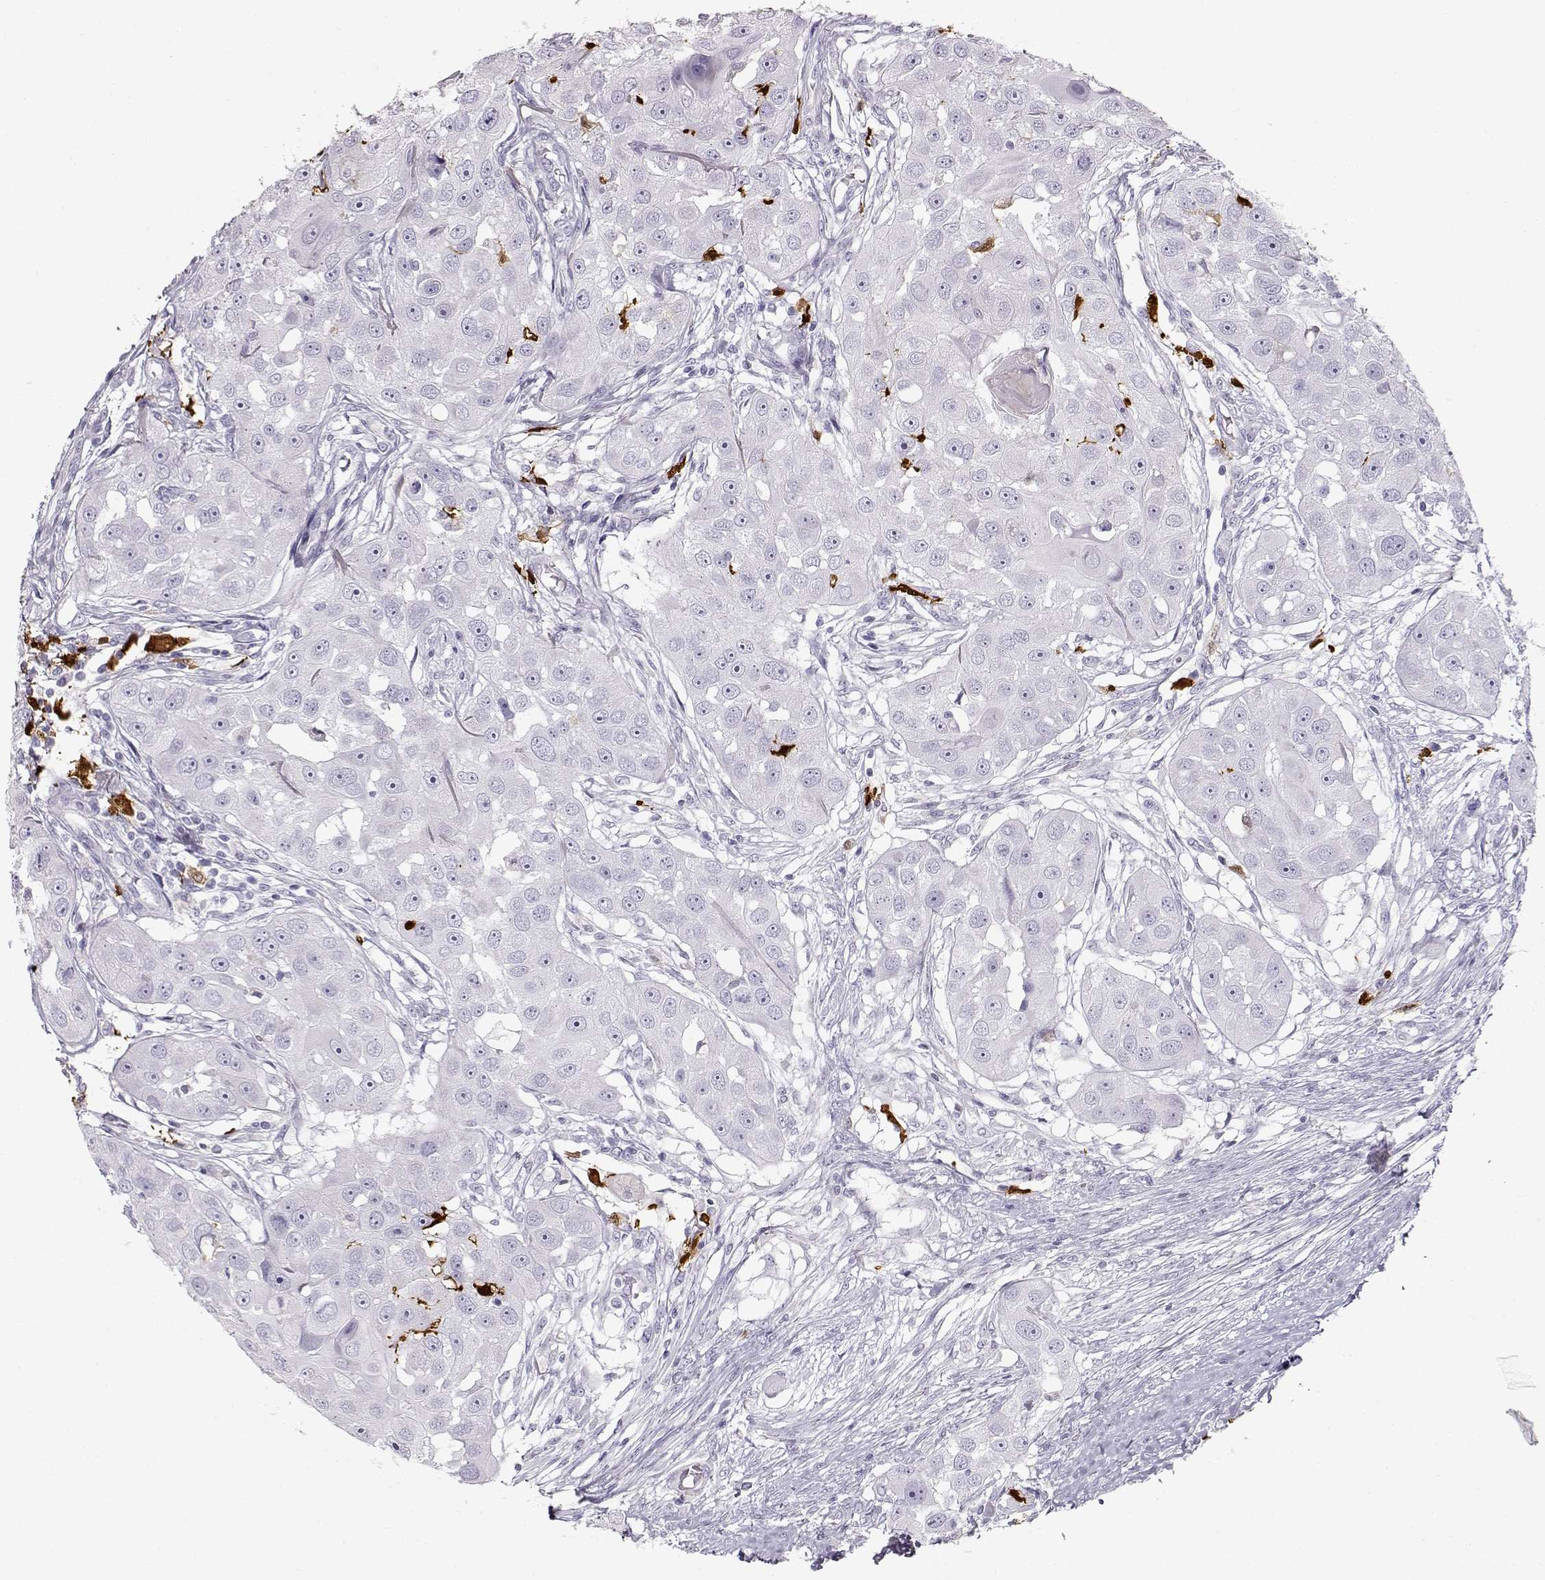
{"staining": {"intensity": "negative", "quantity": "none", "location": "none"}, "tissue": "head and neck cancer", "cell_type": "Tumor cells", "image_type": "cancer", "snomed": [{"axis": "morphology", "description": "Squamous cell carcinoma, NOS"}, {"axis": "topography", "description": "Head-Neck"}], "caption": "Immunohistochemical staining of head and neck cancer shows no significant expression in tumor cells.", "gene": "S100B", "patient": {"sex": "male", "age": 51}}